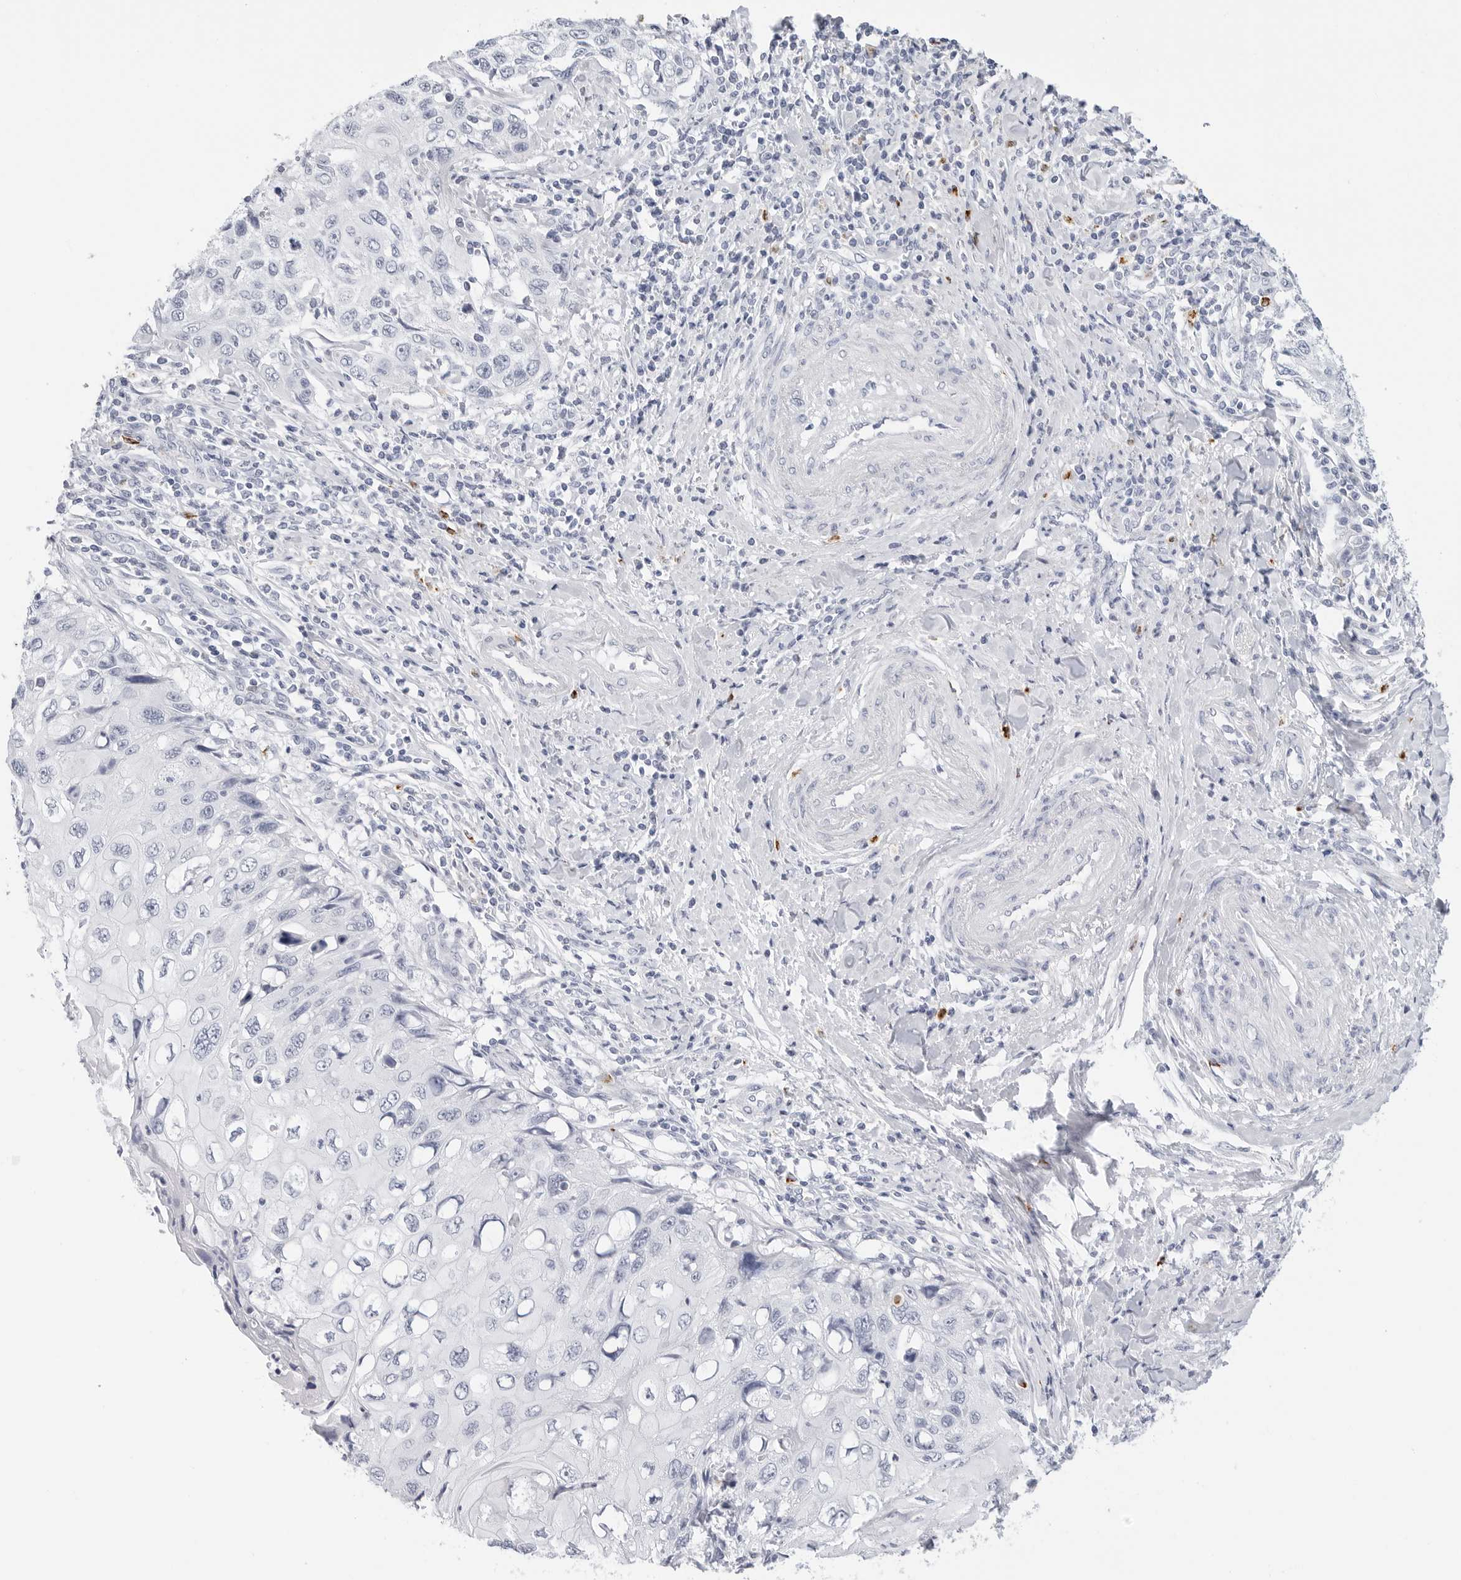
{"staining": {"intensity": "negative", "quantity": "none", "location": "none"}, "tissue": "cervical cancer", "cell_type": "Tumor cells", "image_type": "cancer", "snomed": [{"axis": "morphology", "description": "Squamous cell carcinoma, NOS"}, {"axis": "topography", "description": "Cervix"}], "caption": "Histopathology image shows no significant protein positivity in tumor cells of squamous cell carcinoma (cervical).", "gene": "HSPB7", "patient": {"sex": "female", "age": 70}}